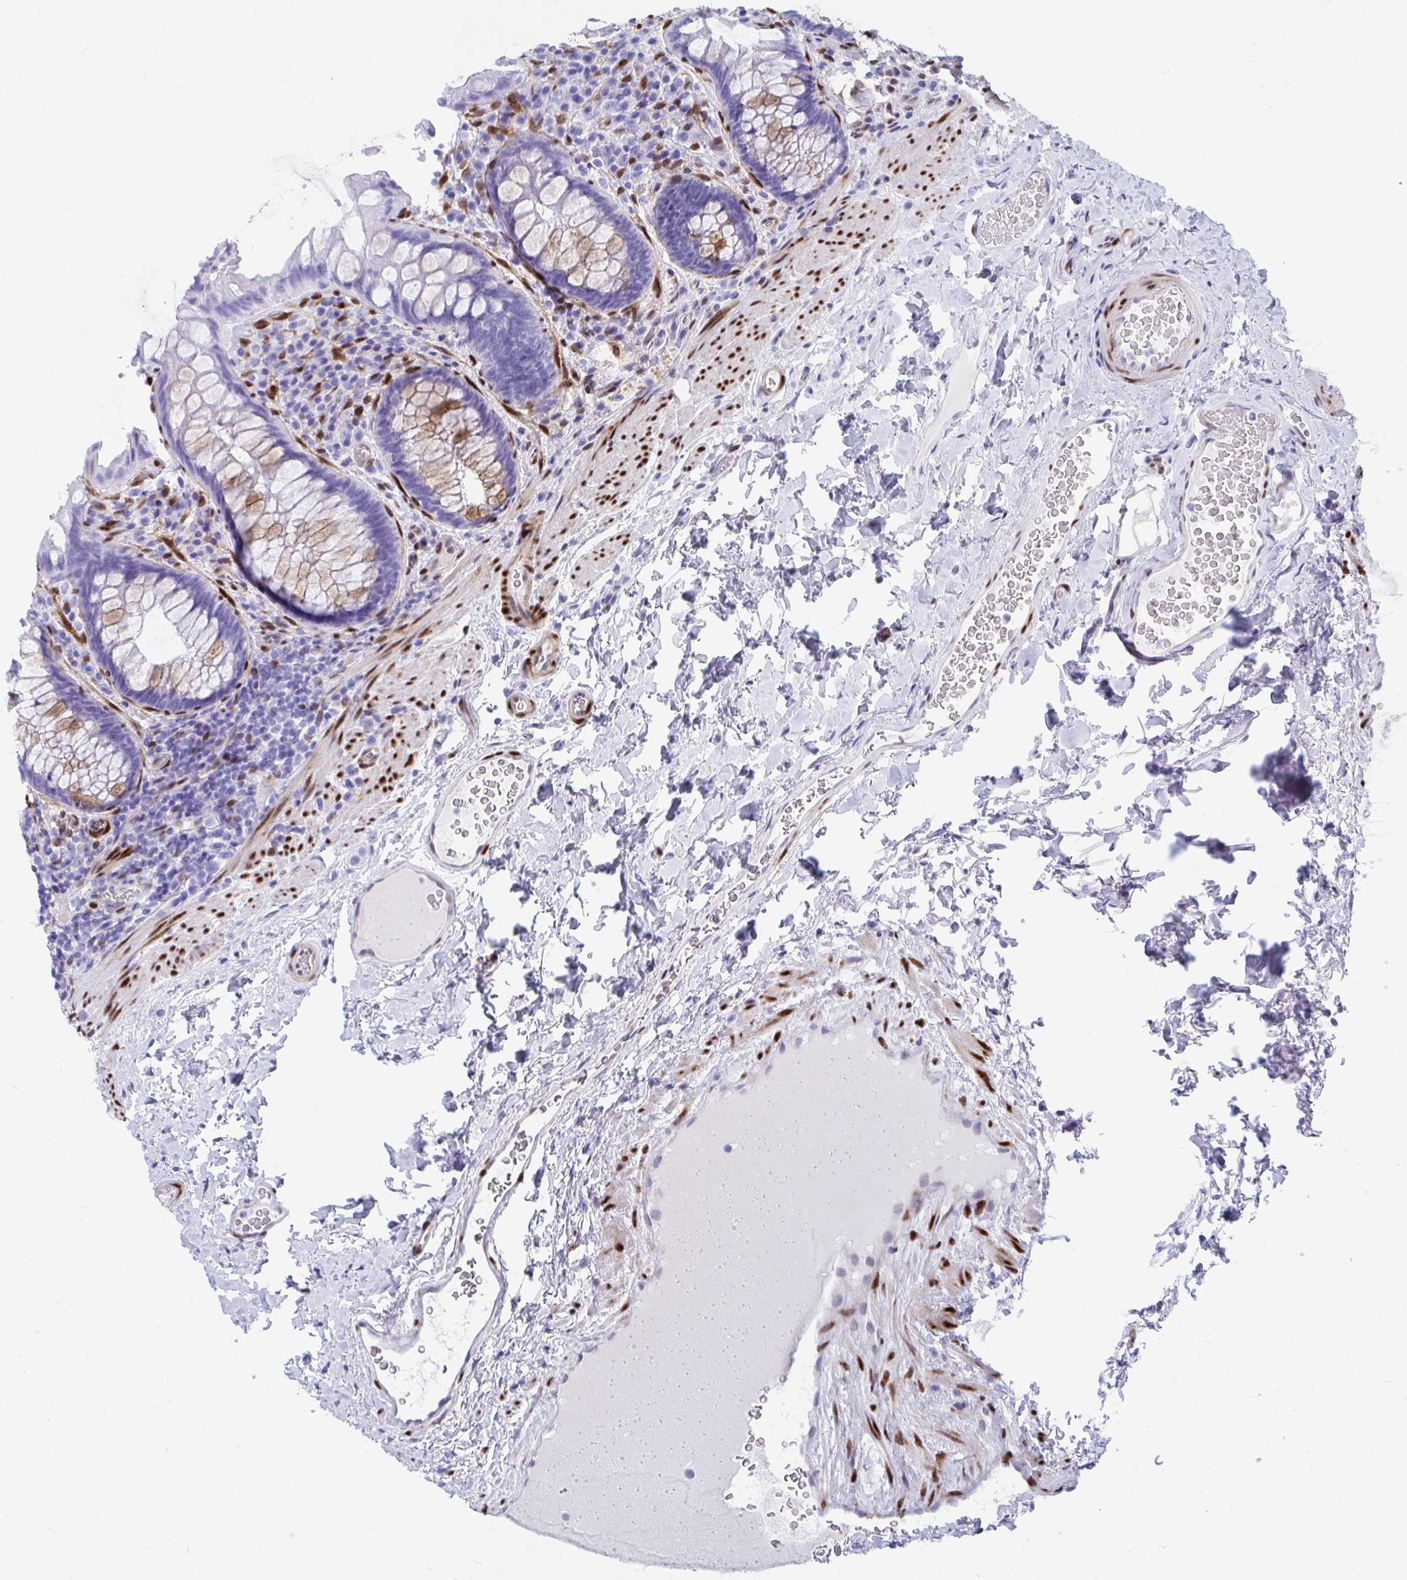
{"staining": {"intensity": "moderate", "quantity": "<25%", "location": "cytoplasmic/membranous"}, "tissue": "rectum", "cell_type": "Glandular cells", "image_type": "normal", "snomed": [{"axis": "morphology", "description": "Normal tissue, NOS"}, {"axis": "topography", "description": "Rectum"}], "caption": "Unremarkable rectum shows moderate cytoplasmic/membranous positivity in approximately <25% of glandular cells, visualized by immunohistochemistry.", "gene": "RBPMS", "patient": {"sex": "female", "age": 69}}